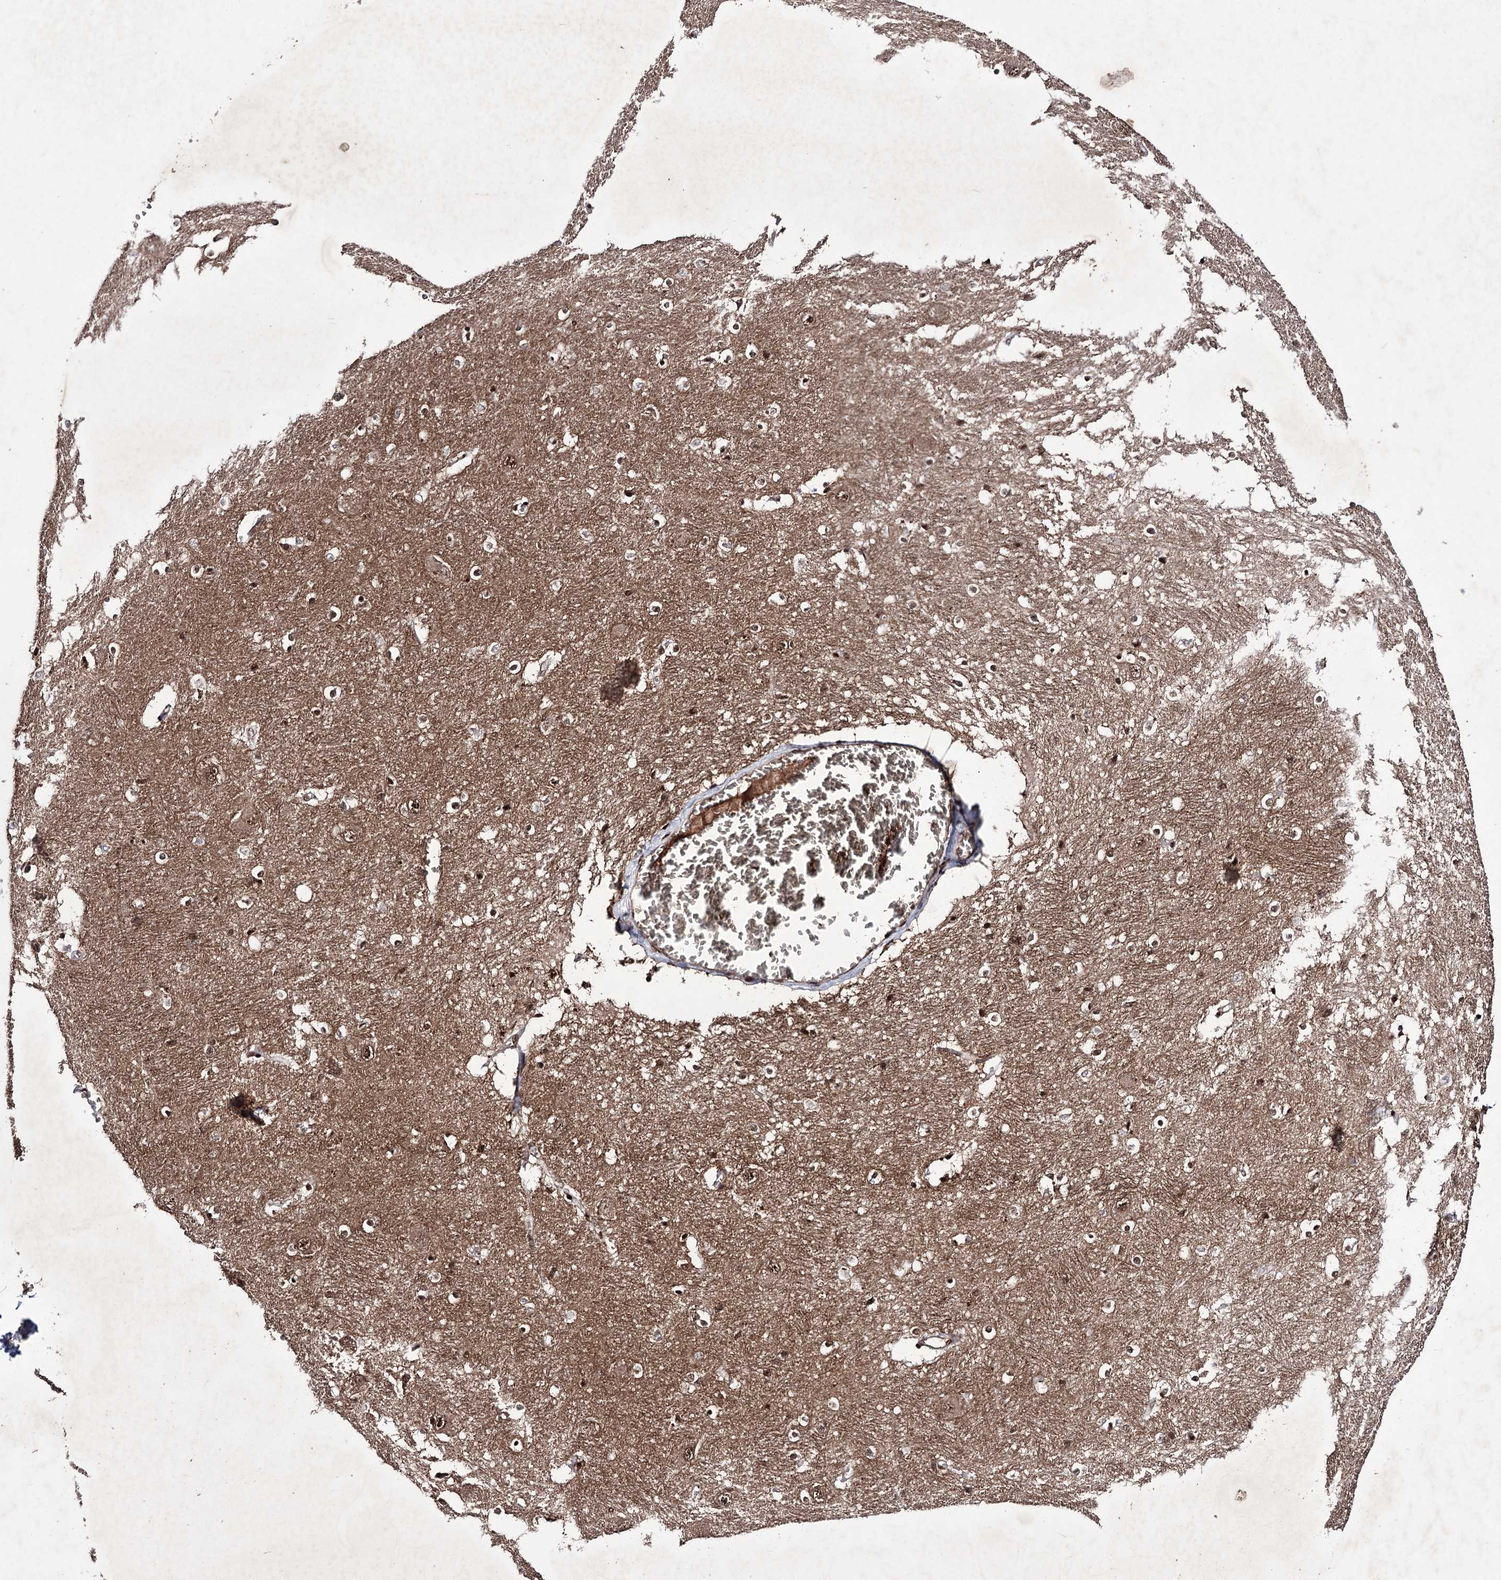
{"staining": {"intensity": "moderate", "quantity": ">75%", "location": "nuclear"}, "tissue": "caudate", "cell_type": "Glial cells", "image_type": "normal", "snomed": [{"axis": "morphology", "description": "Normal tissue, NOS"}, {"axis": "topography", "description": "Lateral ventricle wall"}], "caption": "A brown stain highlights moderate nuclear staining of a protein in glial cells of normal caudate.", "gene": "PRPF40A", "patient": {"sex": "male", "age": 37}}